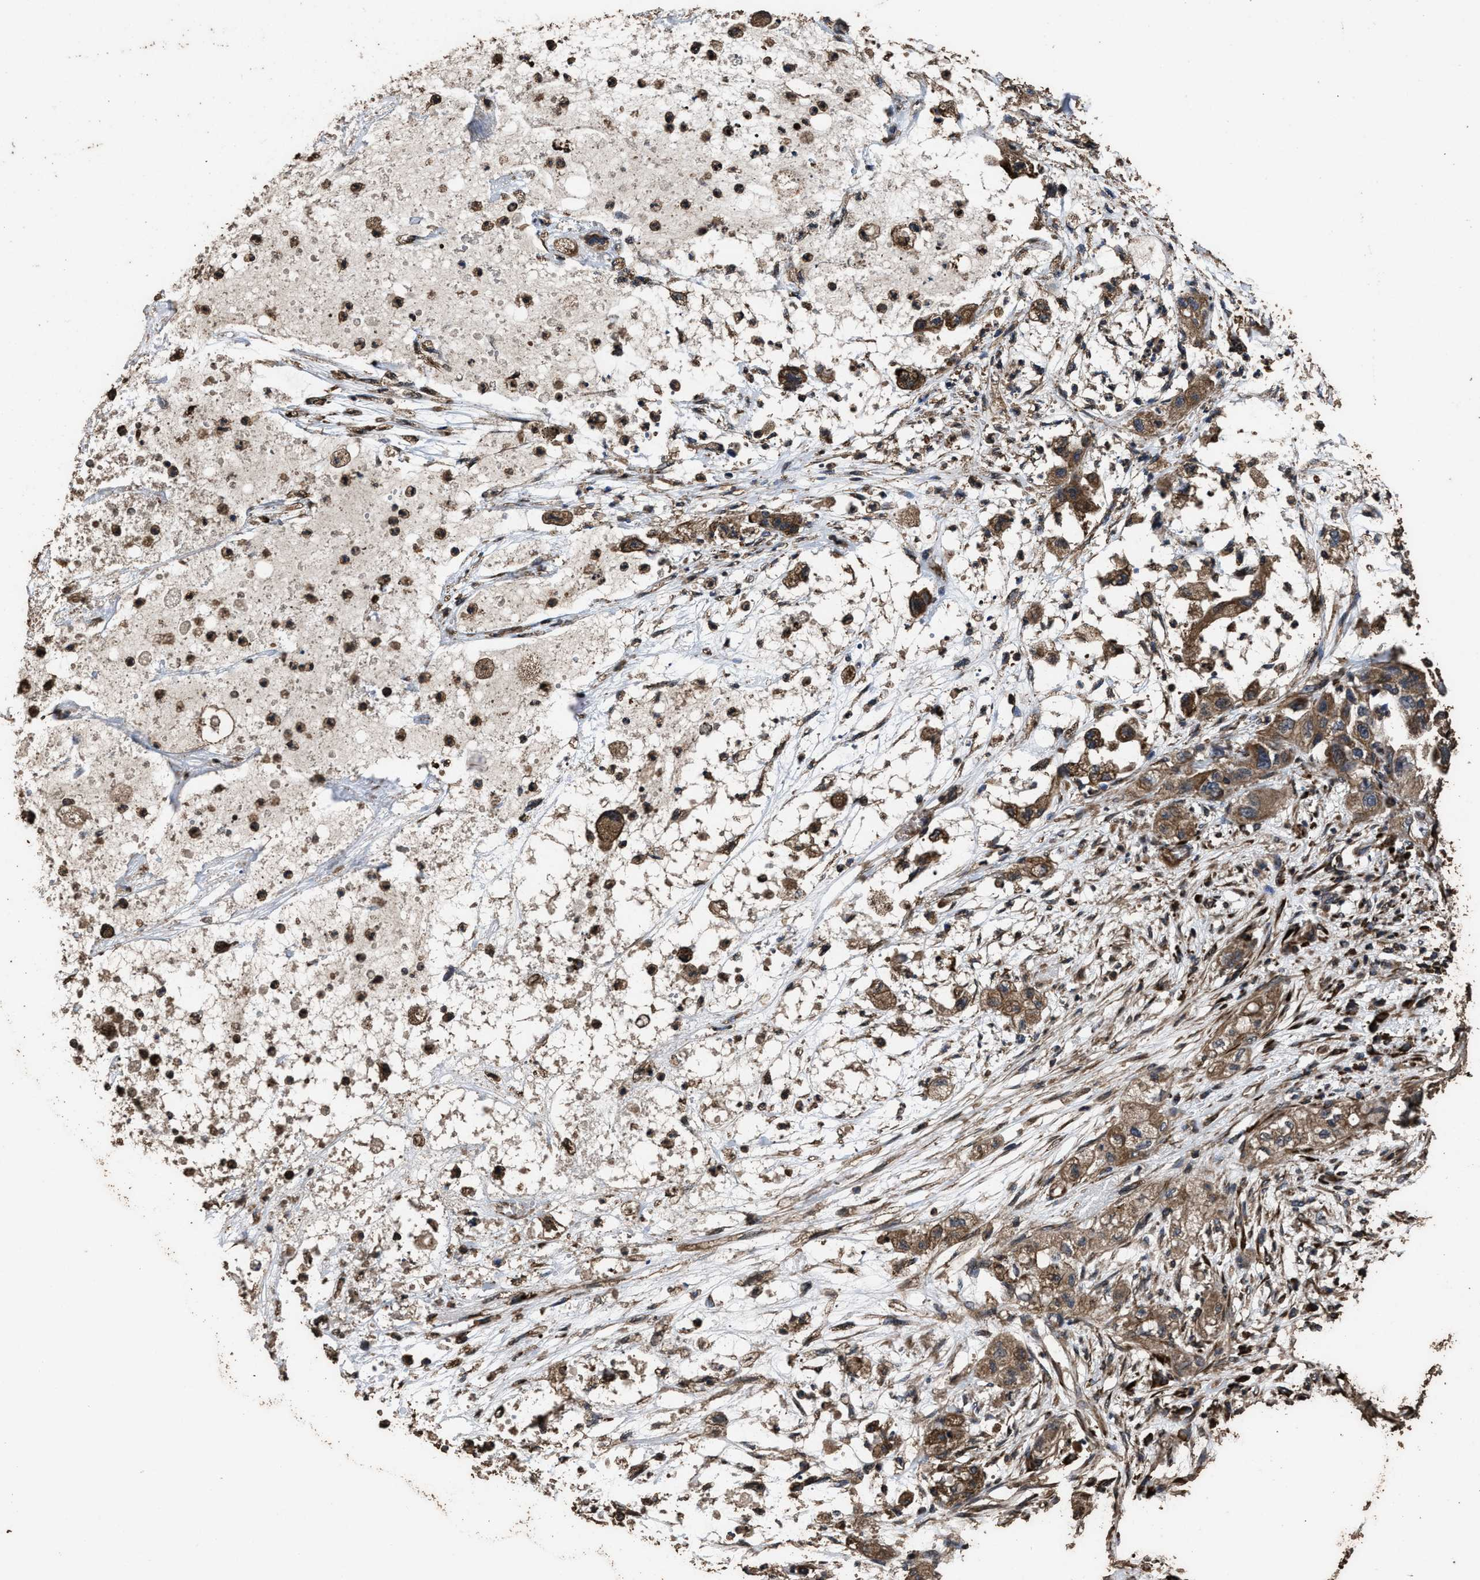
{"staining": {"intensity": "moderate", "quantity": ">75%", "location": "cytoplasmic/membranous"}, "tissue": "pancreatic cancer", "cell_type": "Tumor cells", "image_type": "cancer", "snomed": [{"axis": "morphology", "description": "Adenocarcinoma, NOS"}, {"axis": "topography", "description": "Pancreas"}], "caption": "Immunohistochemistry (IHC) photomicrograph of neoplastic tissue: human pancreatic cancer (adenocarcinoma) stained using immunohistochemistry (IHC) reveals medium levels of moderate protein expression localized specifically in the cytoplasmic/membranous of tumor cells, appearing as a cytoplasmic/membranous brown color.", "gene": "ZMYND19", "patient": {"sex": "female", "age": 78}}